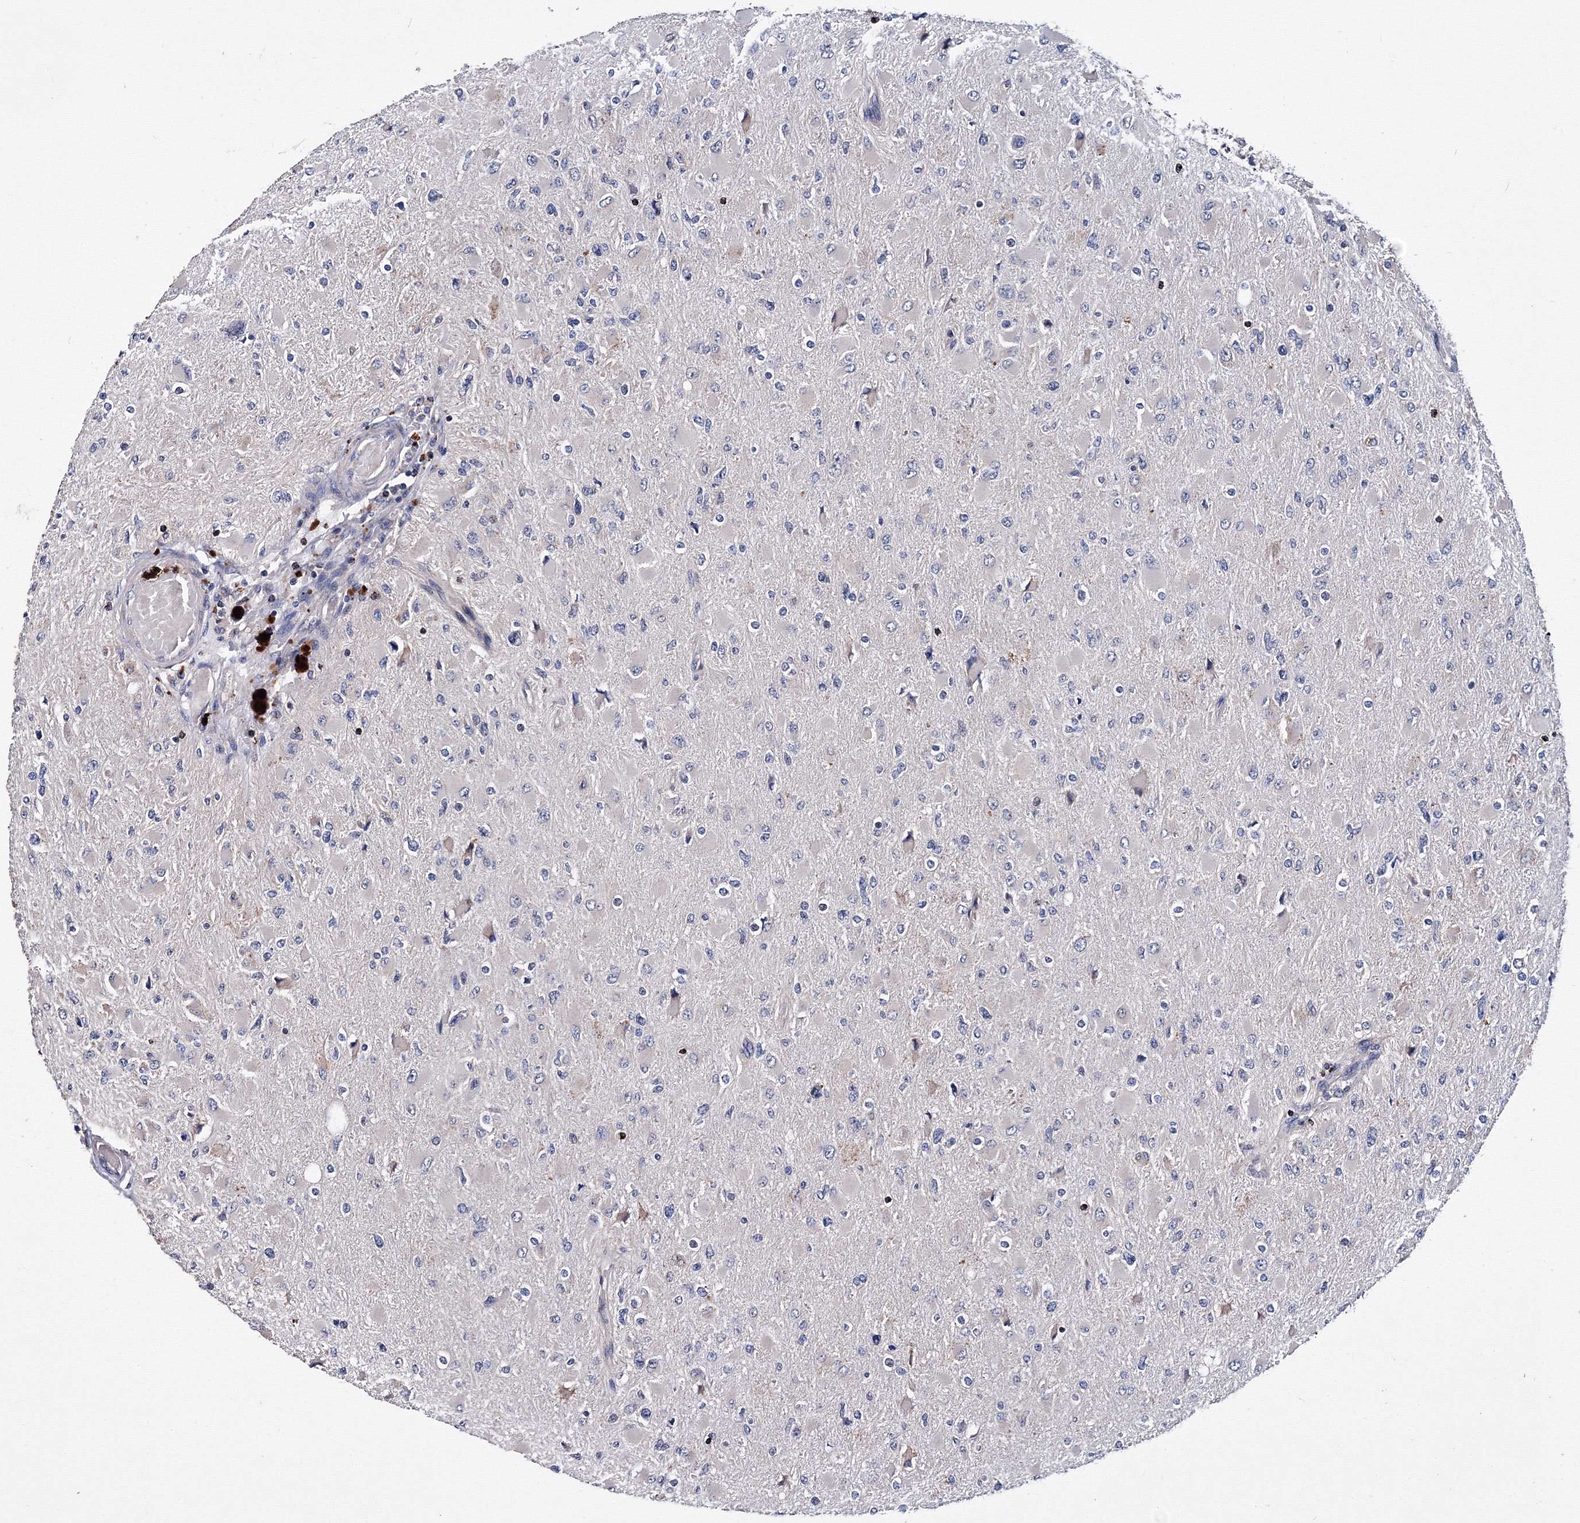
{"staining": {"intensity": "negative", "quantity": "none", "location": "none"}, "tissue": "glioma", "cell_type": "Tumor cells", "image_type": "cancer", "snomed": [{"axis": "morphology", "description": "Glioma, malignant, High grade"}, {"axis": "topography", "description": "Cerebral cortex"}], "caption": "Image shows no protein positivity in tumor cells of malignant glioma (high-grade) tissue.", "gene": "PHYKPL", "patient": {"sex": "female", "age": 36}}